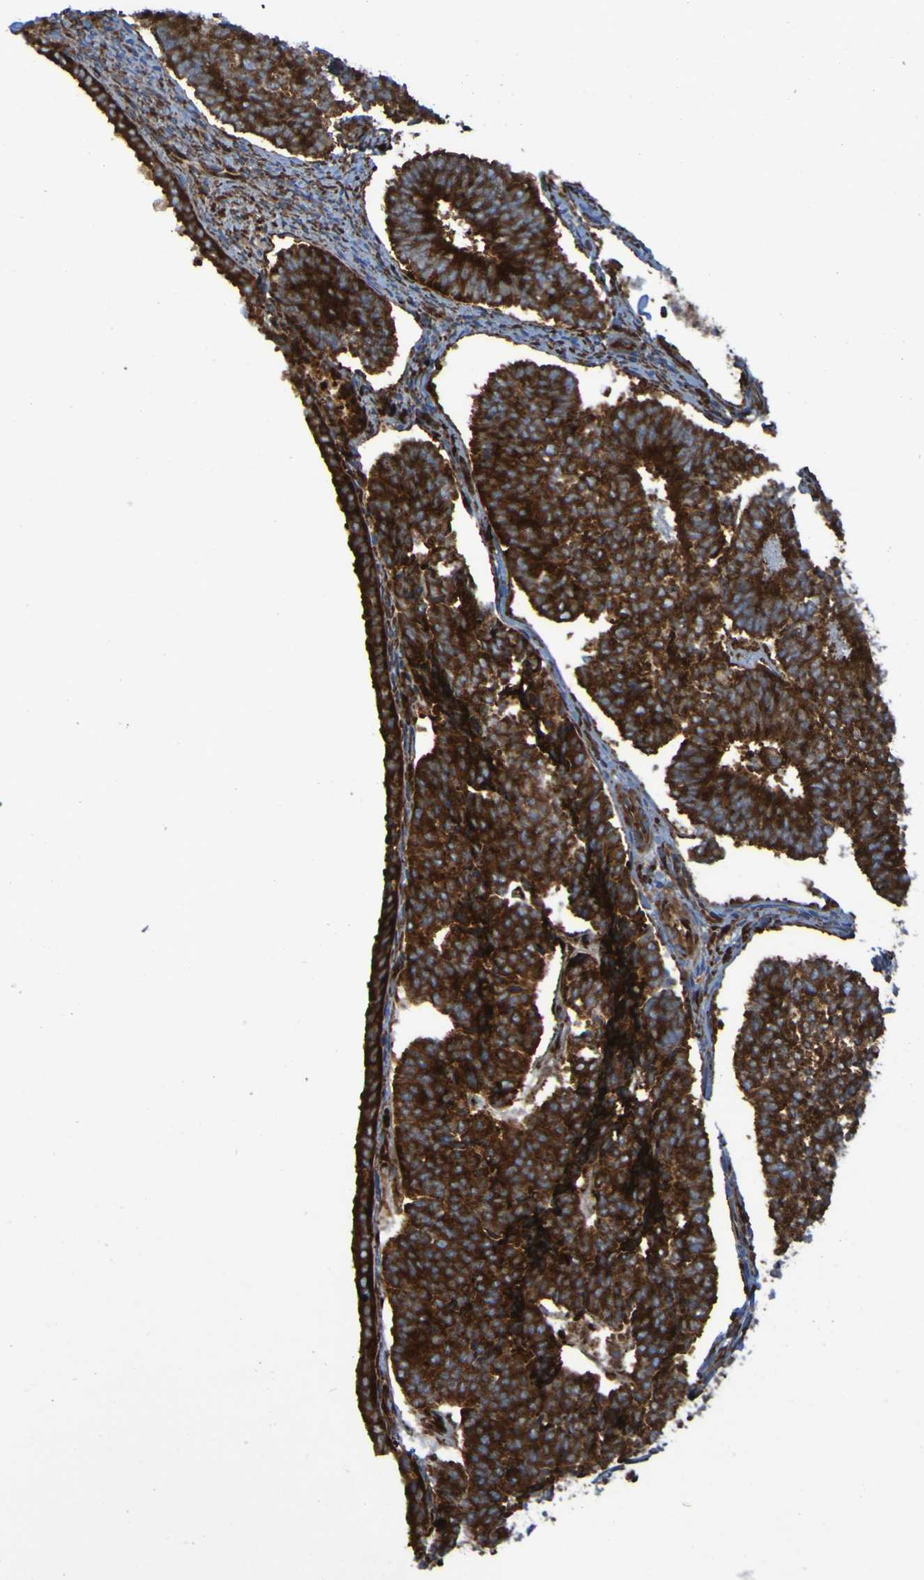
{"staining": {"intensity": "strong", "quantity": ">75%", "location": "cytoplasmic/membranous"}, "tissue": "endometrial cancer", "cell_type": "Tumor cells", "image_type": "cancer", "snomed": [{"axis": "morphology", "description": "Adenocarcinoma, NOS"}, {"axis": "topography", "description": "Endometrium"}], "caption": "The photomicrograph displays a brown stain indicating the presence of a protein in the cytoplasmic/membranous of tumor cells in adenocarcinoma (endometrial).", "gene": "RPL10", "patient": {"sex": "female", "age": 70}}